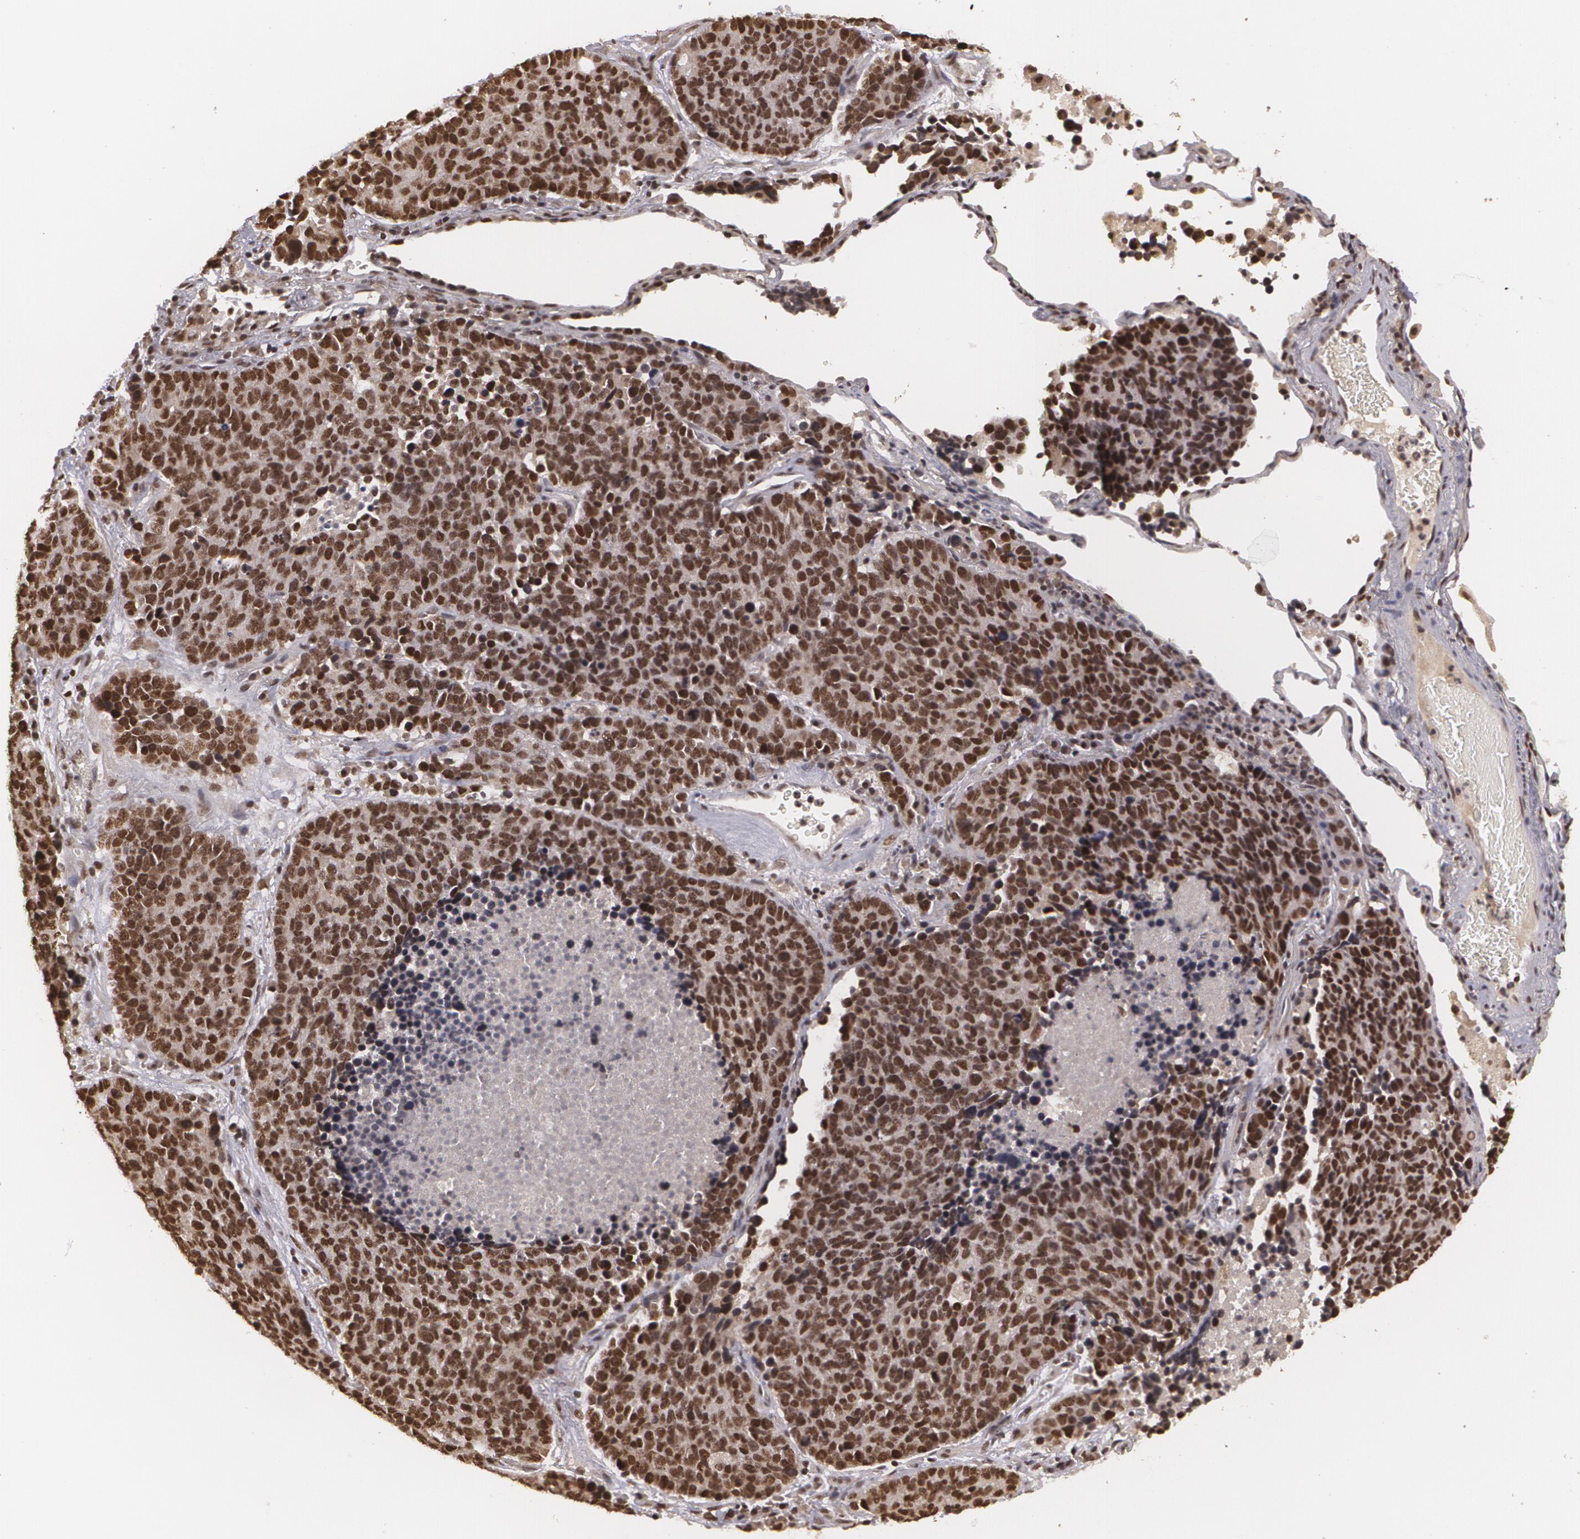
{"staining": {"intensity": "strong", "quantity": ">75%", "location": "nuclear"}, "tissue": "lung cancer", "cell_type": "Tumor cells", "image_type": "cancer", "snomed": [{"axis": "morphology", "description": "Neoplasm, malignant, NOS"}, {"axis": "topography", "description": "Lung"}], "caption": "This is a micrograph of immunohistochemistry staining of lung cancer, which shows strong expression in the nuclear of tumor cells.", "gene": "RXRB", "patient": {"sex": "female", "age": 75}}